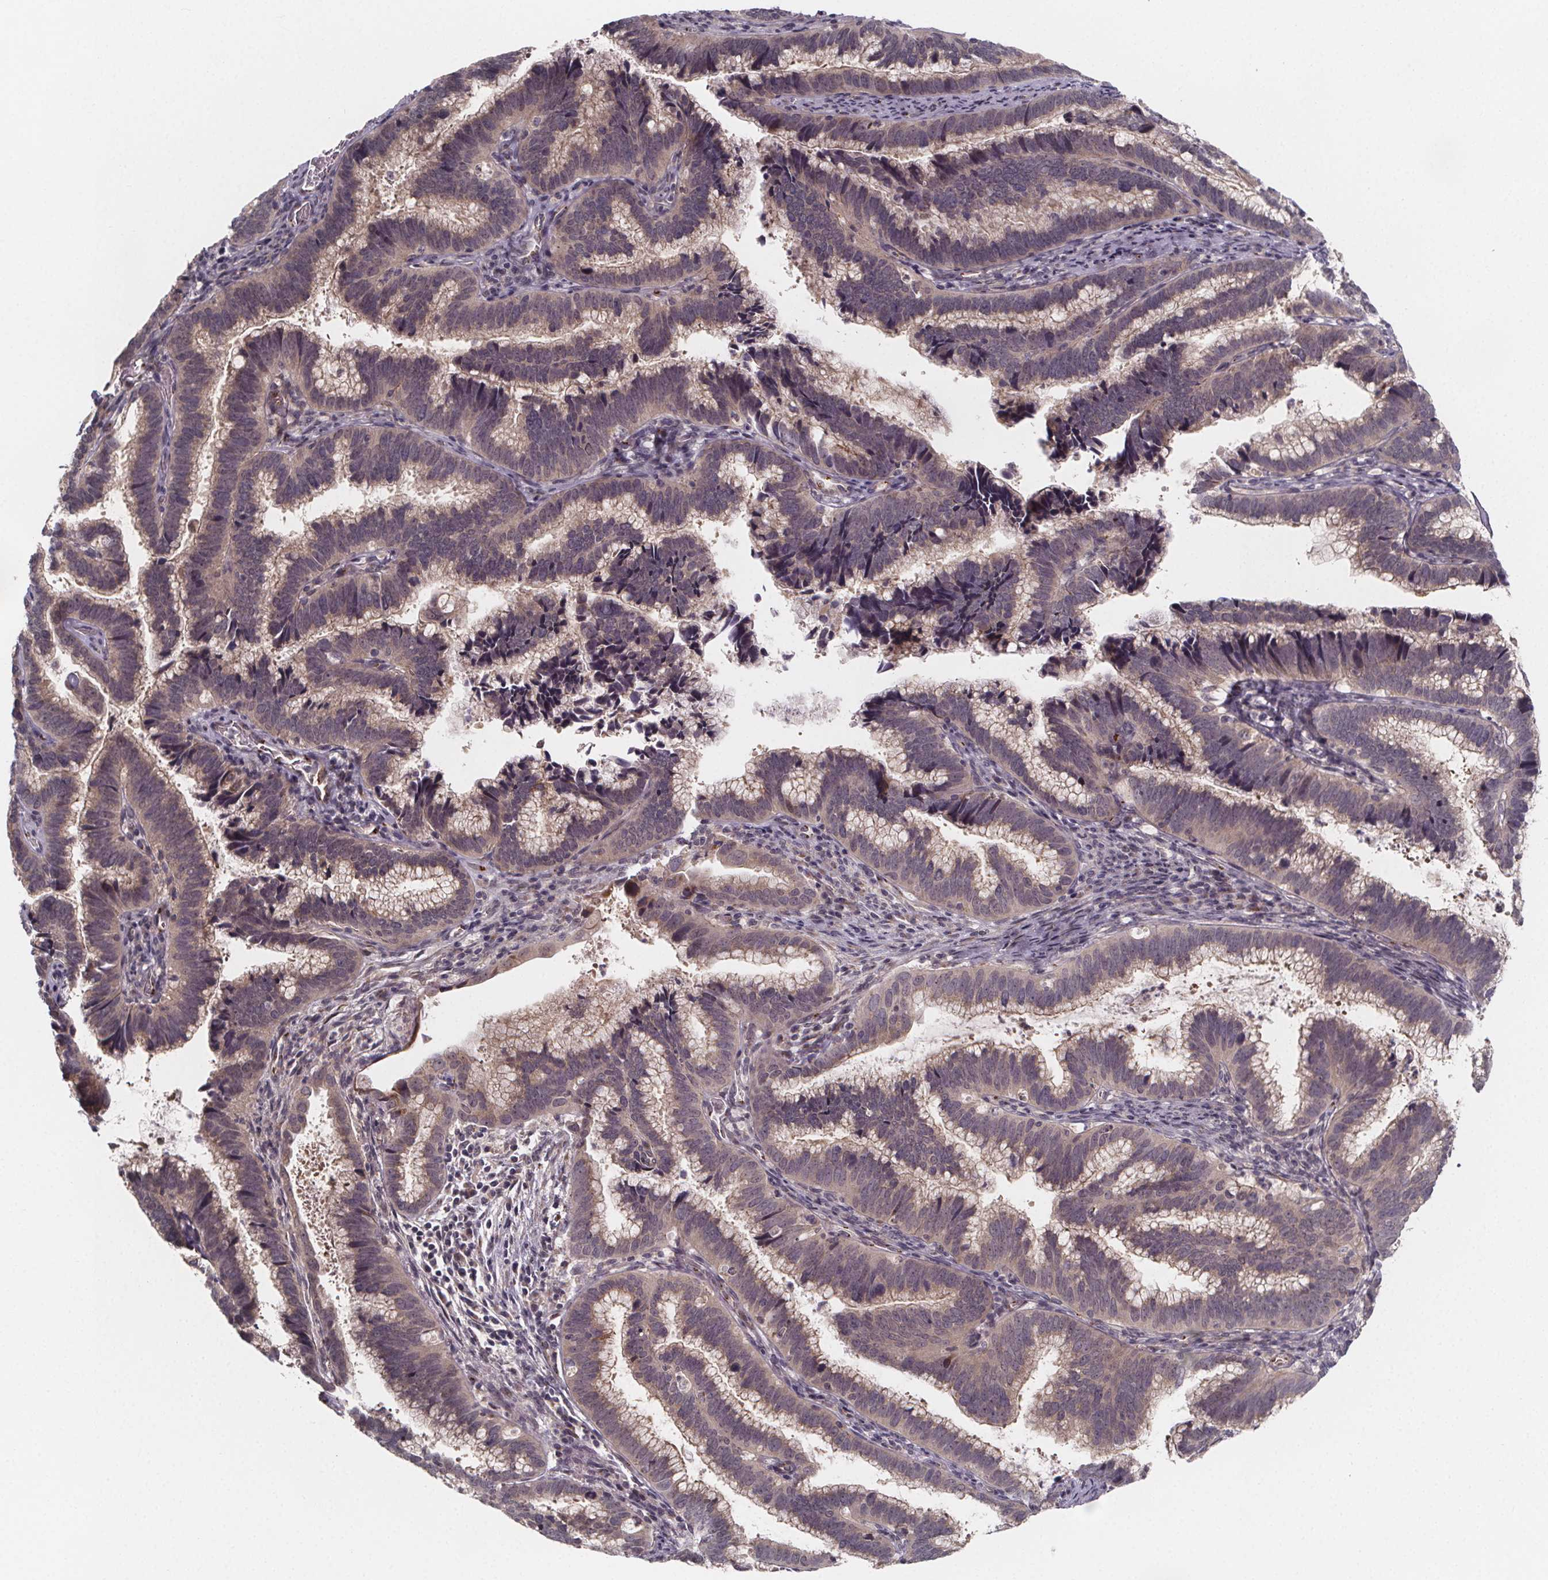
{"staining": {"intensity": "moderate", "quantity": "25%-75%", "location": "cytoplasmic/membranous"}, "tissue": "cervical cancer", "cell_type": "Tumor cells", "image_type": "cancer", "snomed": [{"axis": "morphology", "description": "Adenocarcinoma, NOS"}, {"axis": "topography", "description": "Cervix"}], "caption": "Moderate cytoplasmic/membranous positivity for a protein is identified in approximately 25%-75% of tumor cells of cervical adenocarcinoma using immunohistochemistry.", "gene": "NDST1", "patient": {"sex": "female", "age": 61}}